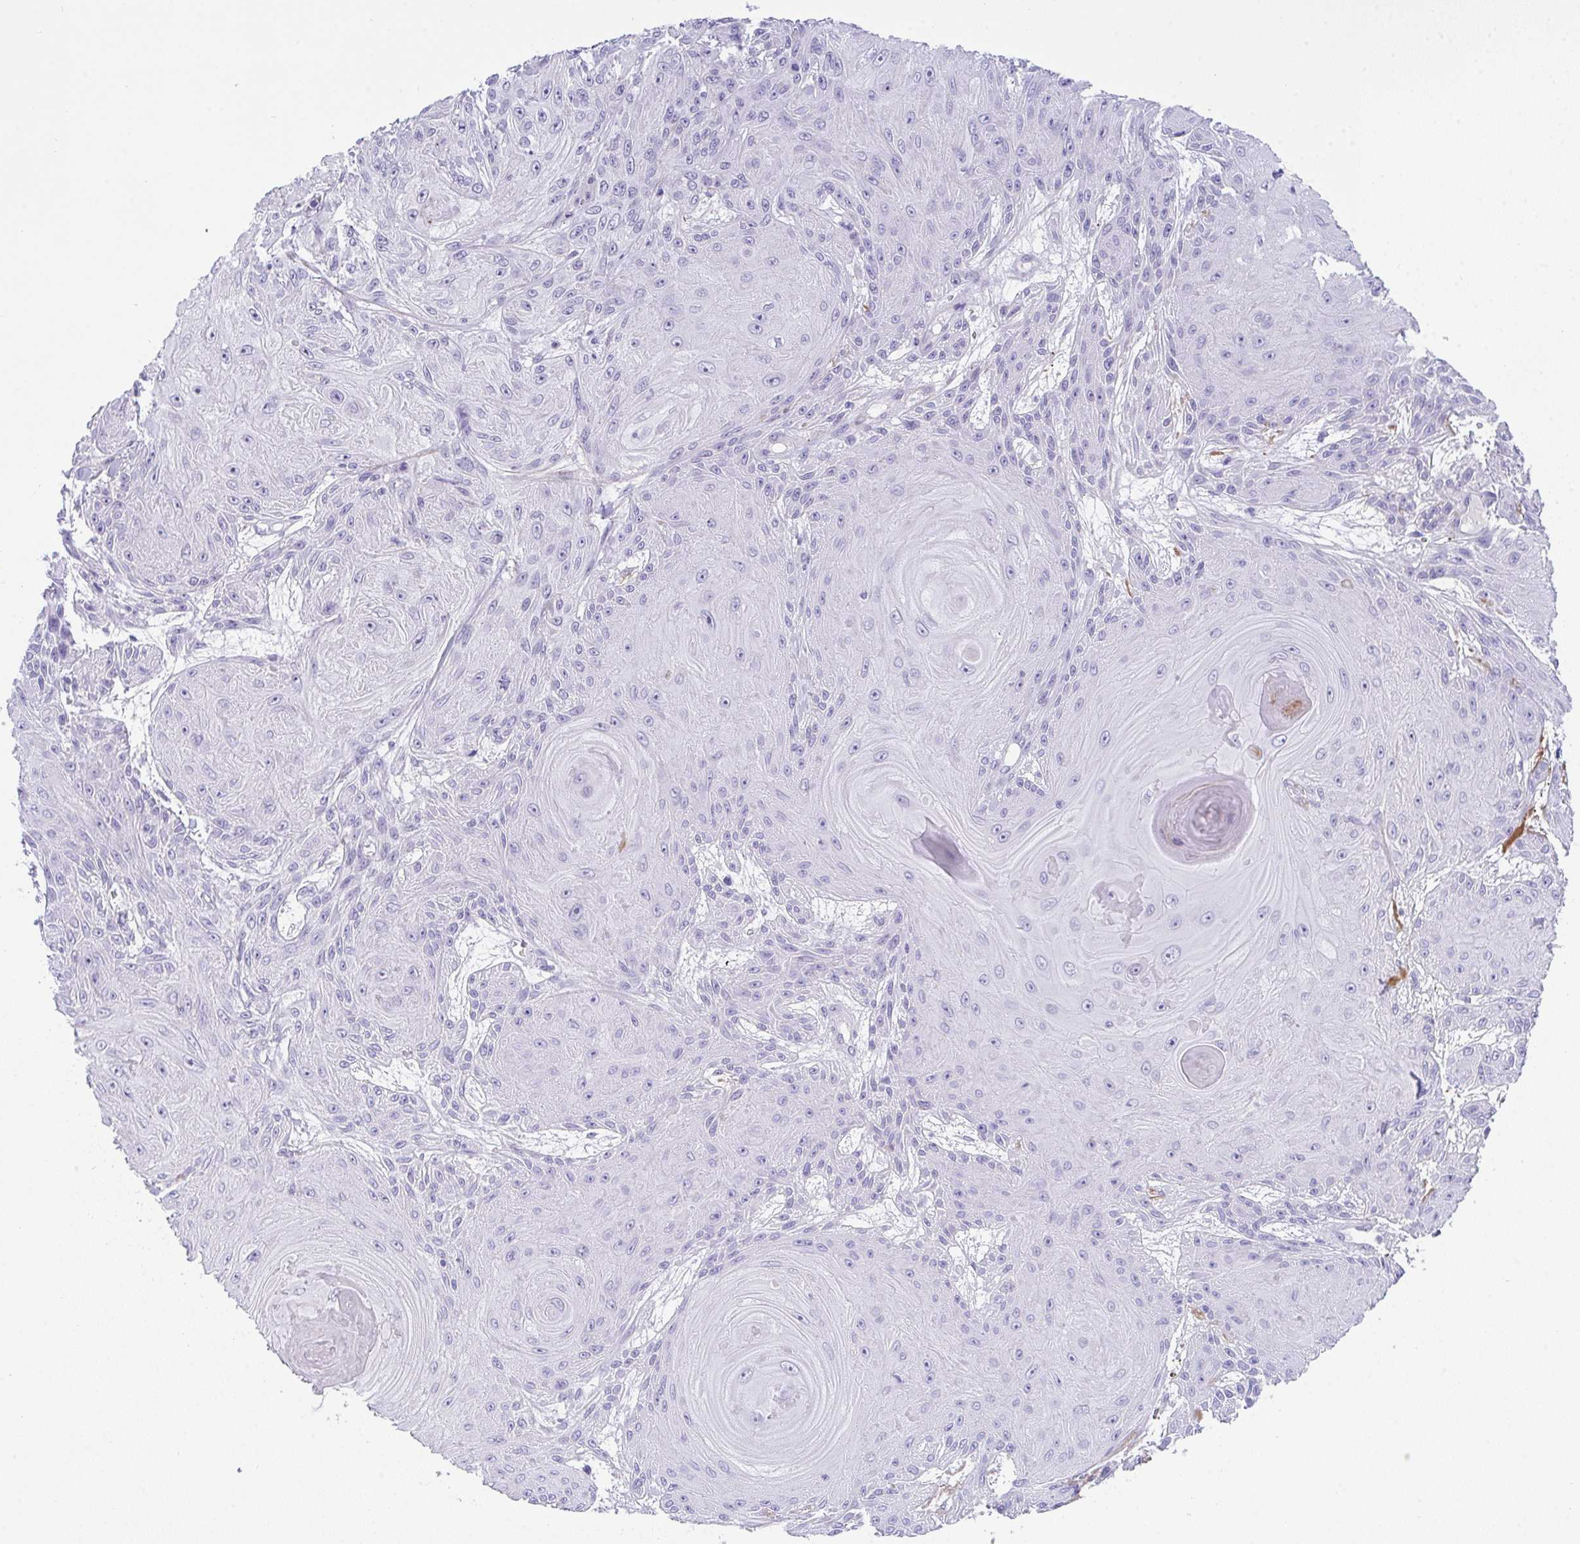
{"staining": {"intensity": "negative", "quantity": "none", "location": "none"}, "tissue": "skin cancer", "cell_type": "Tumor cells", "image_type": "cancer", "snomed": [{"axis": "morphology", "description": "Squamous cell carcinoma, NOS"}, {"axis": "topography", "description": "Skin"}], "caption": "This is a micrograph of IHC staining of squamous cell carcinoma (skin), which shows no expression in tumor cells.", "gene": "KMT2E", "patient": {"sex": "male", "age": 88}}